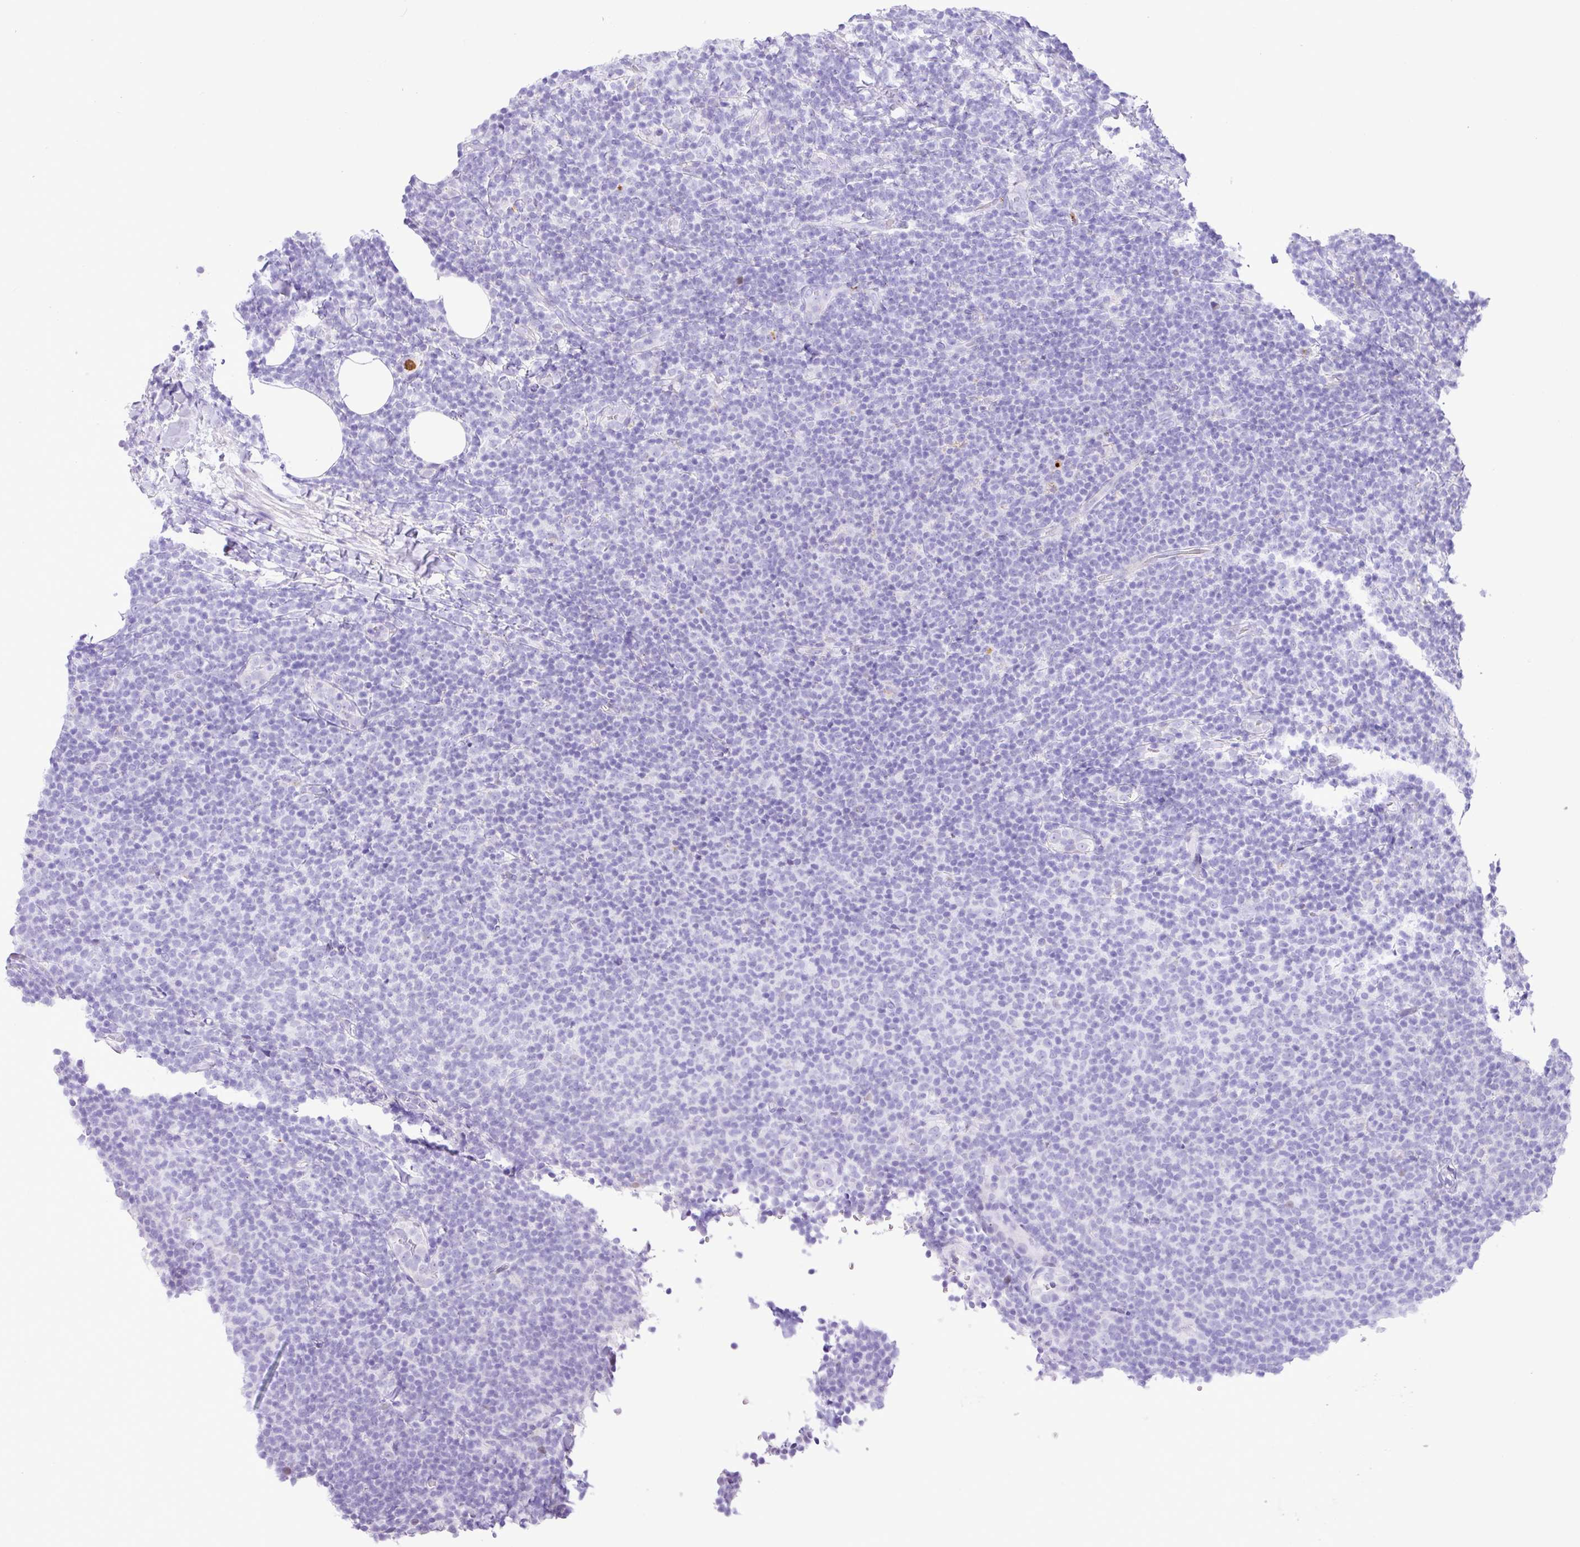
{"staining": {"intensity": "negative", "quantity": "none", "location": "none"}, "tissue": "lymphoma", "cell_type": "Tumor cells", "image_type": "cancer", "snomed": [{"axis": "morphology", "description": "Malignant lymphoma, non-Hodgkin's type, Low grade"}, {"axis": "topography", "description": "Lymph node"}], "caption": "Lymphoma was stained to show a protein in brown. There is no significant staining in tumor cells.", "gene": "RCAN2", "patient": {"sex": "male", "age": 66}}